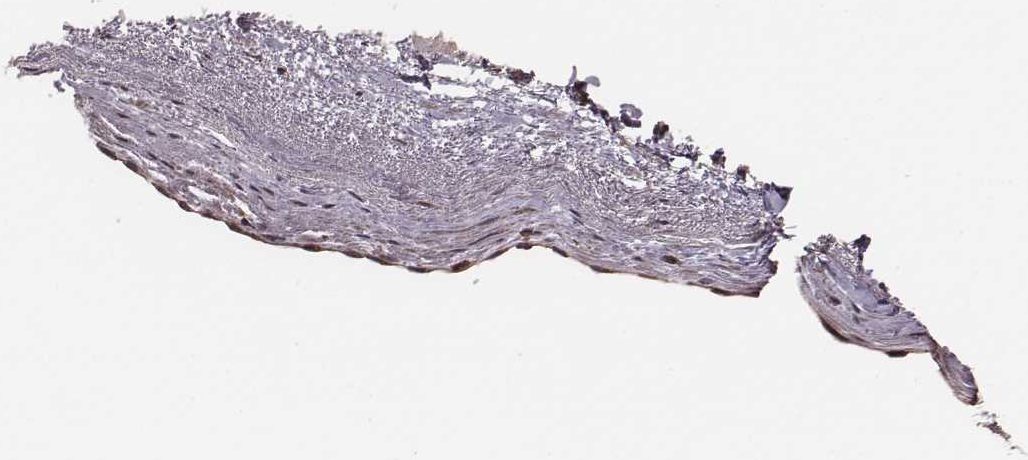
{"staining": {"intensity": "negative", "quantity": "none", "location": "none"}, "tissue": "heart muscle", "cell_type": "Cardiomyocytes", "image_type": "normal", "snomed": [{"axis": "morphology", "description": "Normal tissue, NOS"}, {"axis": "topography", "description": "Heart"}], "caption": "Photomicrograph shows no protein expression in cardiomyocytes of unremarkable heart muscle.", "gene": "VPS26A", "patient": {"sex": "male", "age": 61}}